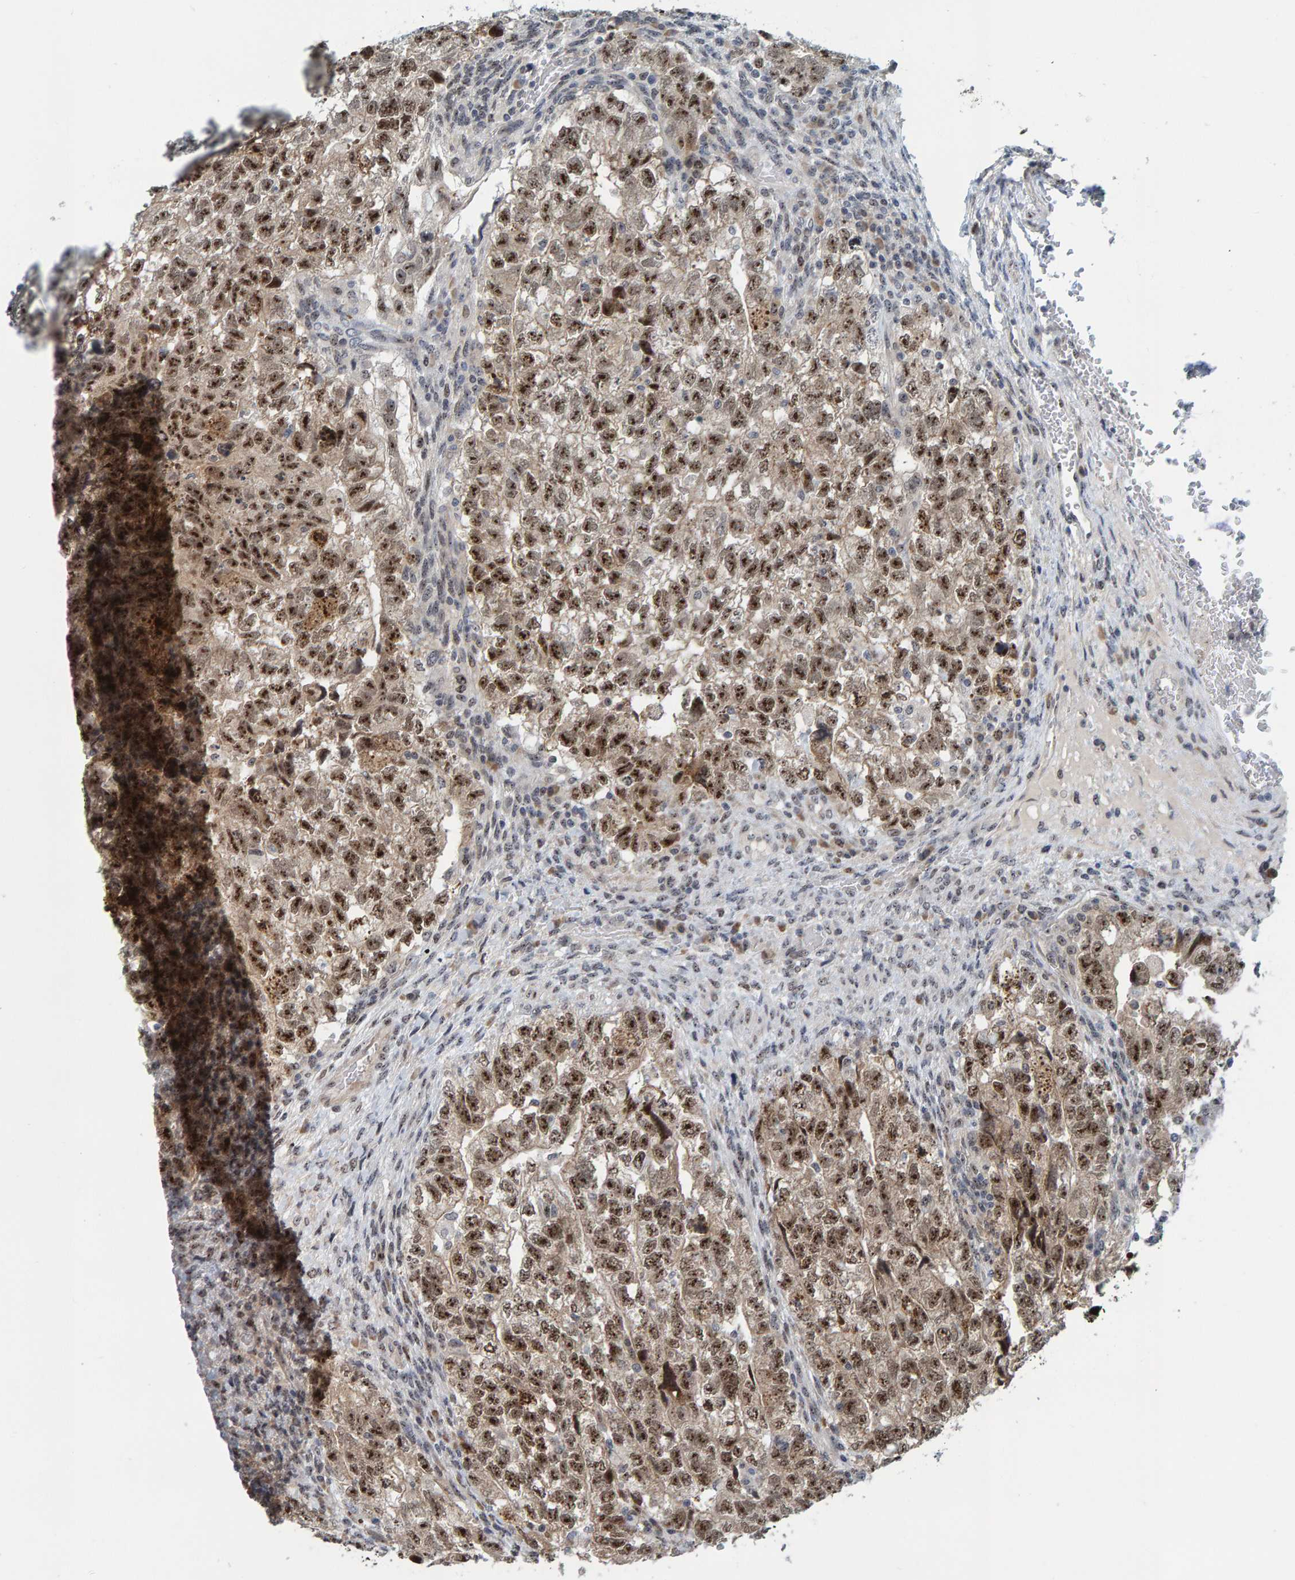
{"staining": {"intensity": "strong", "quantity": ">75%", "location": "cytoplasmic/membranous,nuclear"}, "tissue": "testis cancer", "cell_type": "Tumor cells", "image_type": "cancer", "snomed": [{"axis": "morphology", "description": "Carcinoma, Embryonal, NOS"}, {"axis": "topography", "description": "Testis"}], "caption": "A micrograph showing strong cytoplasmic/membranous and nuclear staining in approximately >75% of tumor cells in testis cancer (embryonal carcinoma), as visualized by brown immunohistochemical staining.", "gene": "POLR1E", "patient": {"sex": "male", "age": 36}}